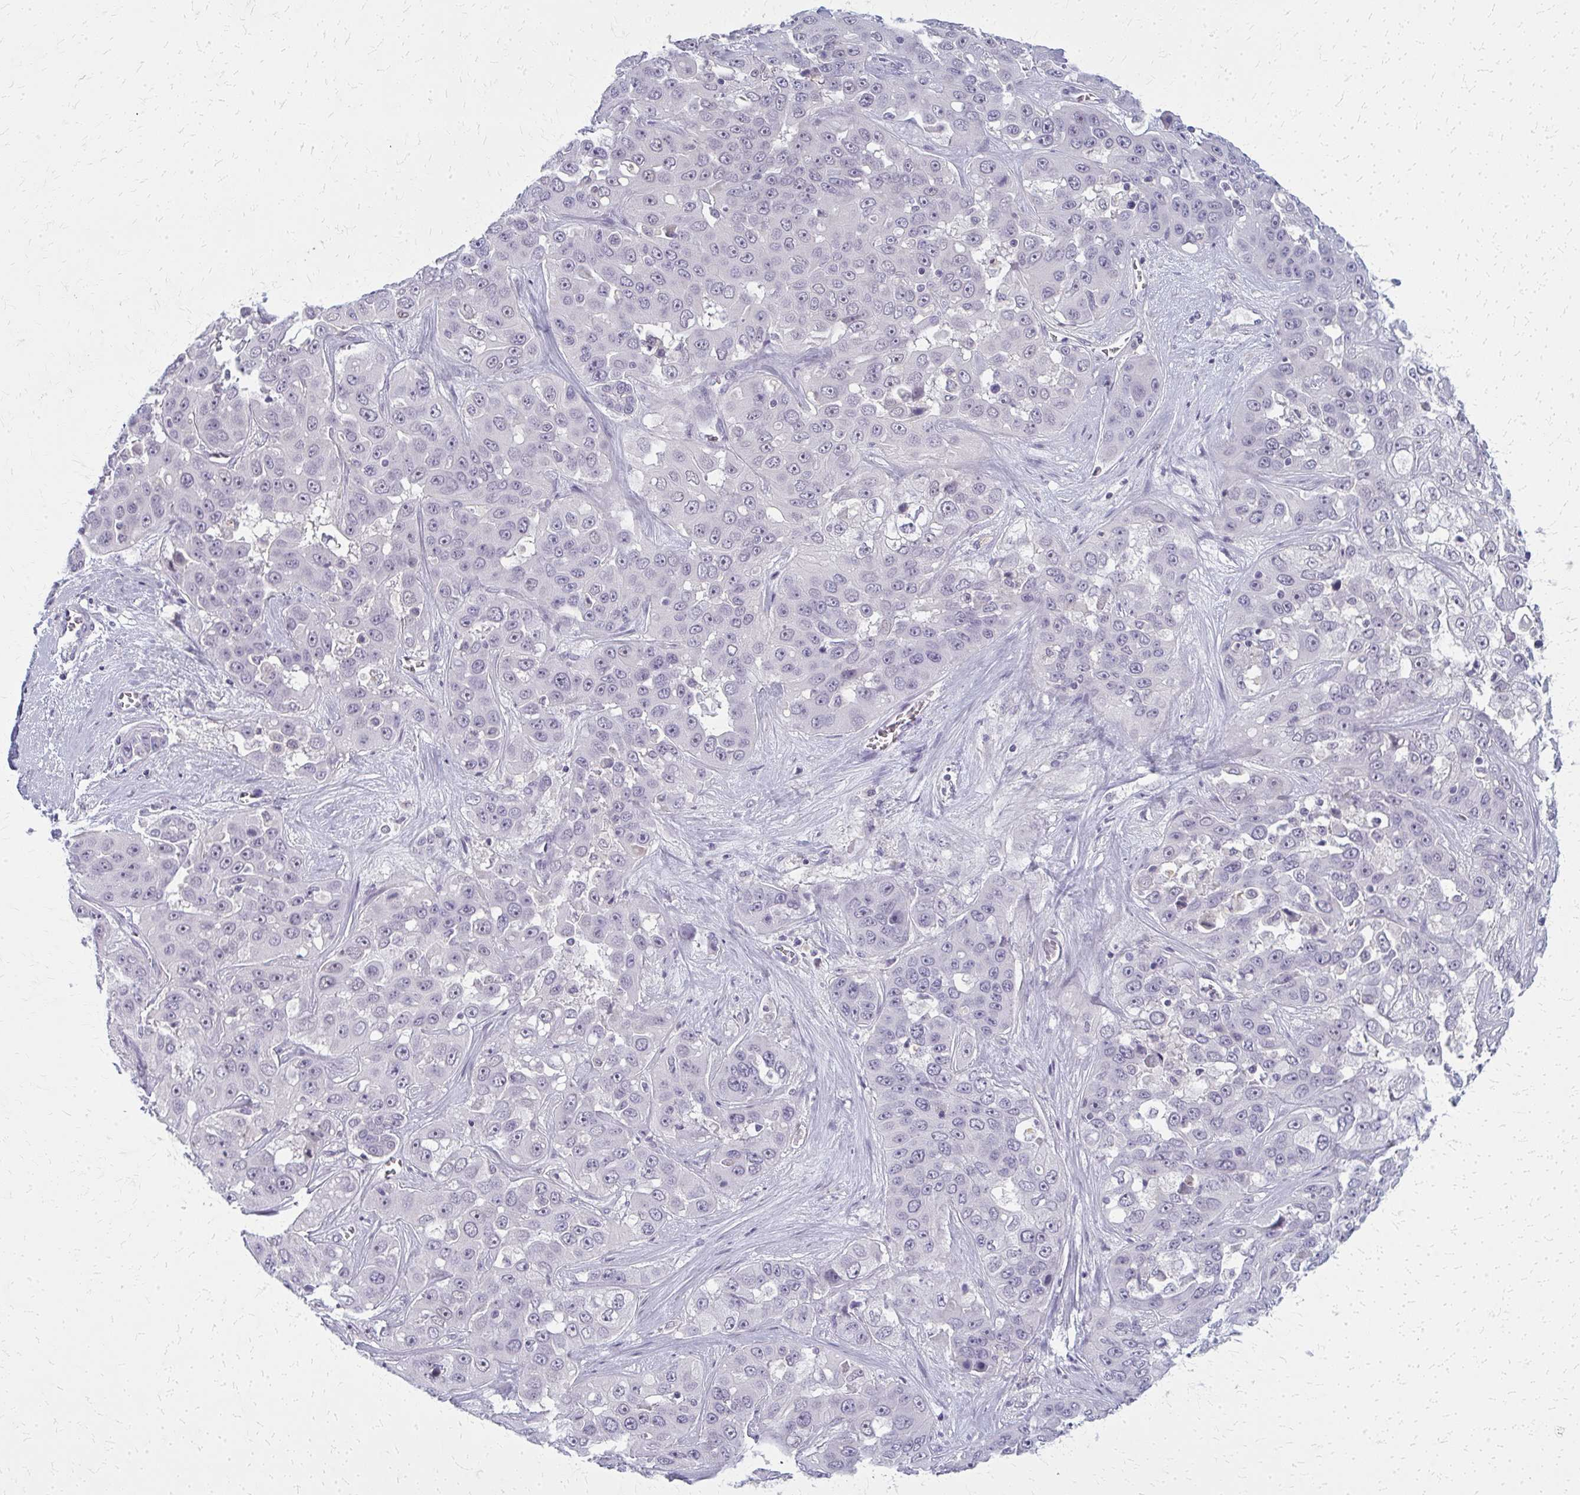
{"staining": {"intensity": "negative", "quantity": "none", "location": "none"}, "tissue": "liver cancer", "cell_type": "Tumor cells", "image_type": "cancer", "snomed": [{"axis": "morphology", "description": "Cholangiocarcinoma"}, {"axis": "topography", "description": "Liver"}], "caption": "Protein analysis of liver cancer (cholangiocarcinoma) displays no significant staining in tumor cells.", "gene": "CASQ2", "patient": {"sex": "female", "age": 52}}